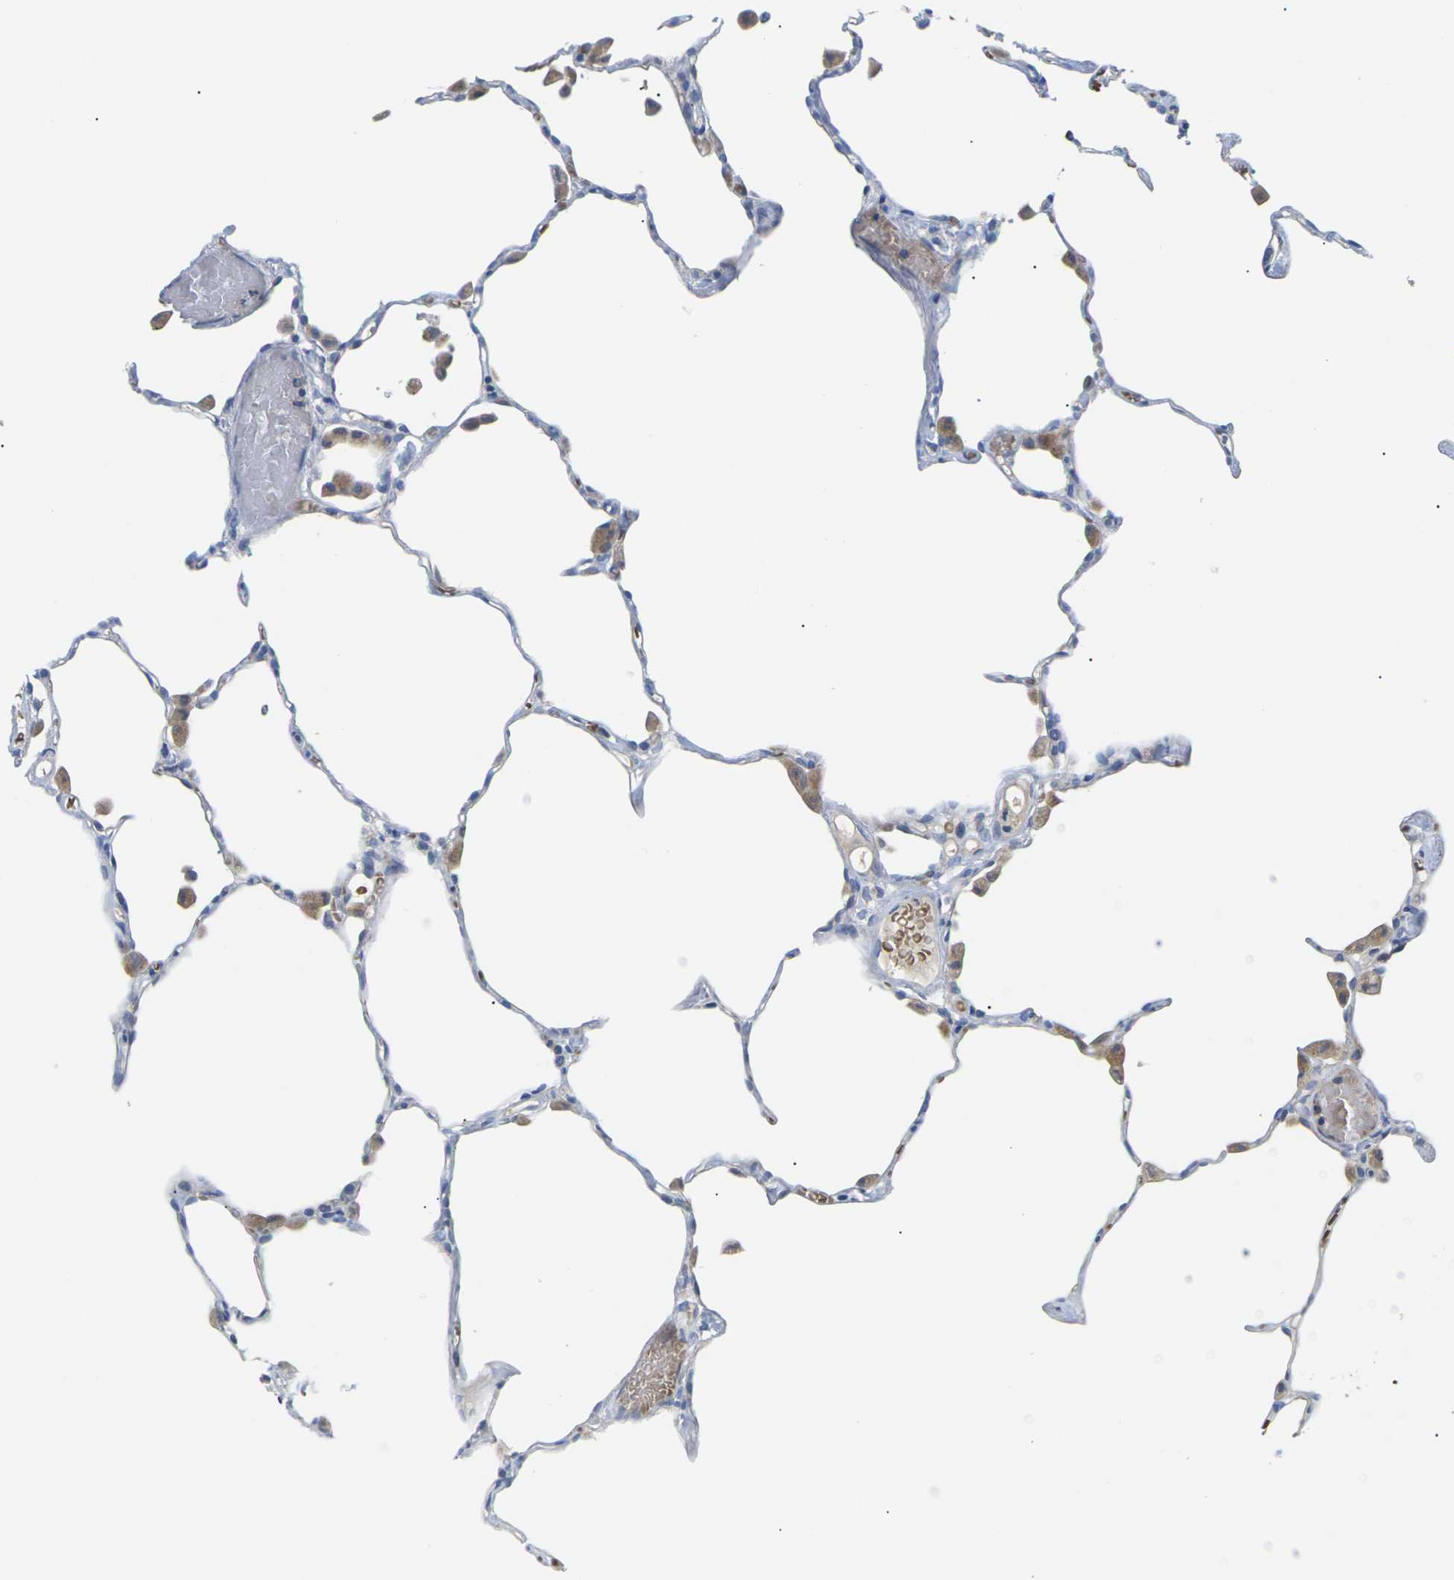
{"staining": {"intensity": "negative", "quantity": "none", "location": "none"}, "tissue": "lung", "cell_type": "Alveolar cells", "image_type": "normal", "snomed": [{"axis": "morphology", "description": "Normal tissue, NOS"}, {"axis": "topography", "description": "Lung"}], "caption": "Immunohistochemical staining of benign lung shows no significant staining in alveolar cells. (DAB IHC visualized using brightfield microscopy, high magnification).", "gene": "TMCO4", "patient": {"sex": "female", "age": 49}}